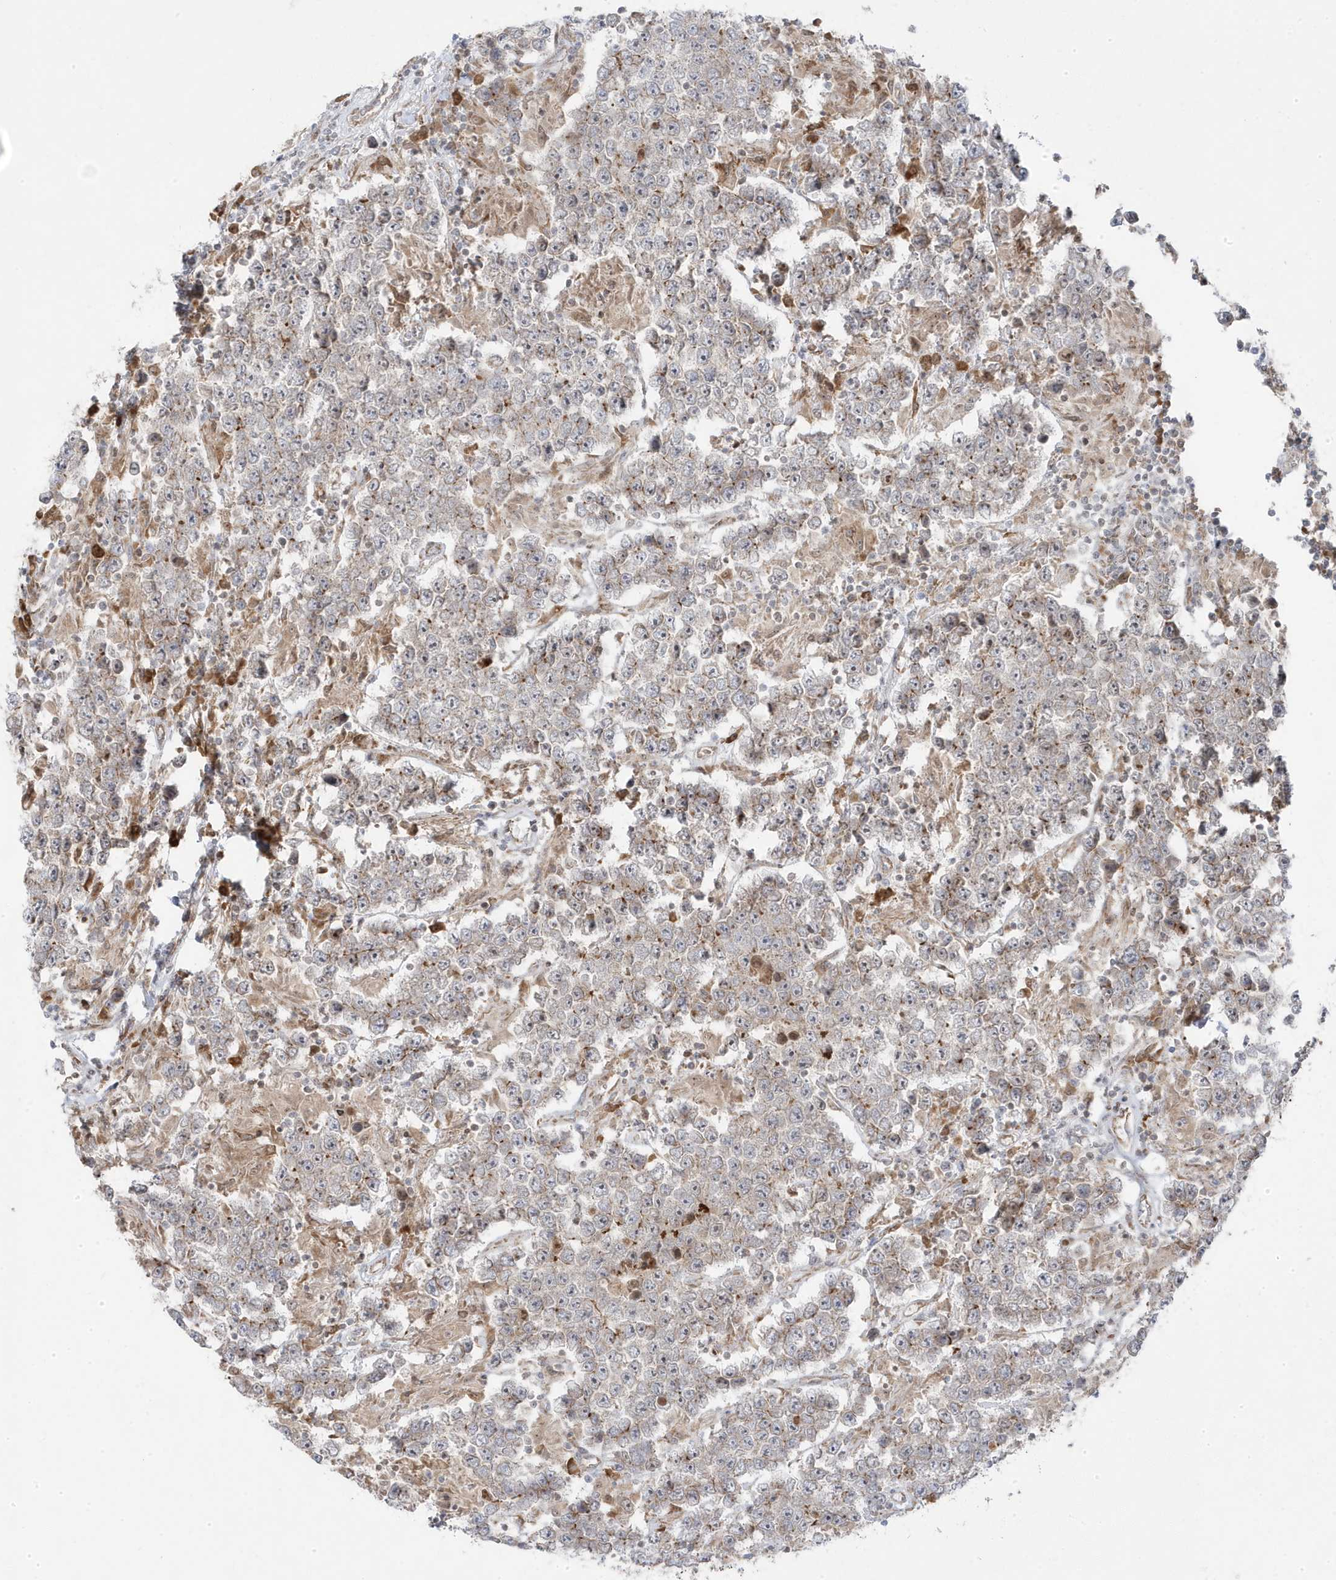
{"staining": {"intensity": "negative", "quantity": "none", "location": "none"}, "tissue": "testis cancer", "cell_type": "Tumor cells", "image_type": "cancer", "snomed": [{"axis": "morphology", "description": "Normal tissue, NOS"}, {"axis": "morphology", "description": "Urothelial carcinoma, High grade"}, {"axis": "morphology", "description": "Seminoma, NOS"}, {"axis": "morphology", "description": "Carcinoma, Embryonal, NOS"}, {"axis": "topography", "description": "Urinary bladder"}, {"axis": "topography", "description": "Testis"}], "caption": "Tumor cells show no significant positivity in testis cancer.", "gene": "ZNF654", "patient": {"sex": "male", "age": 41}}